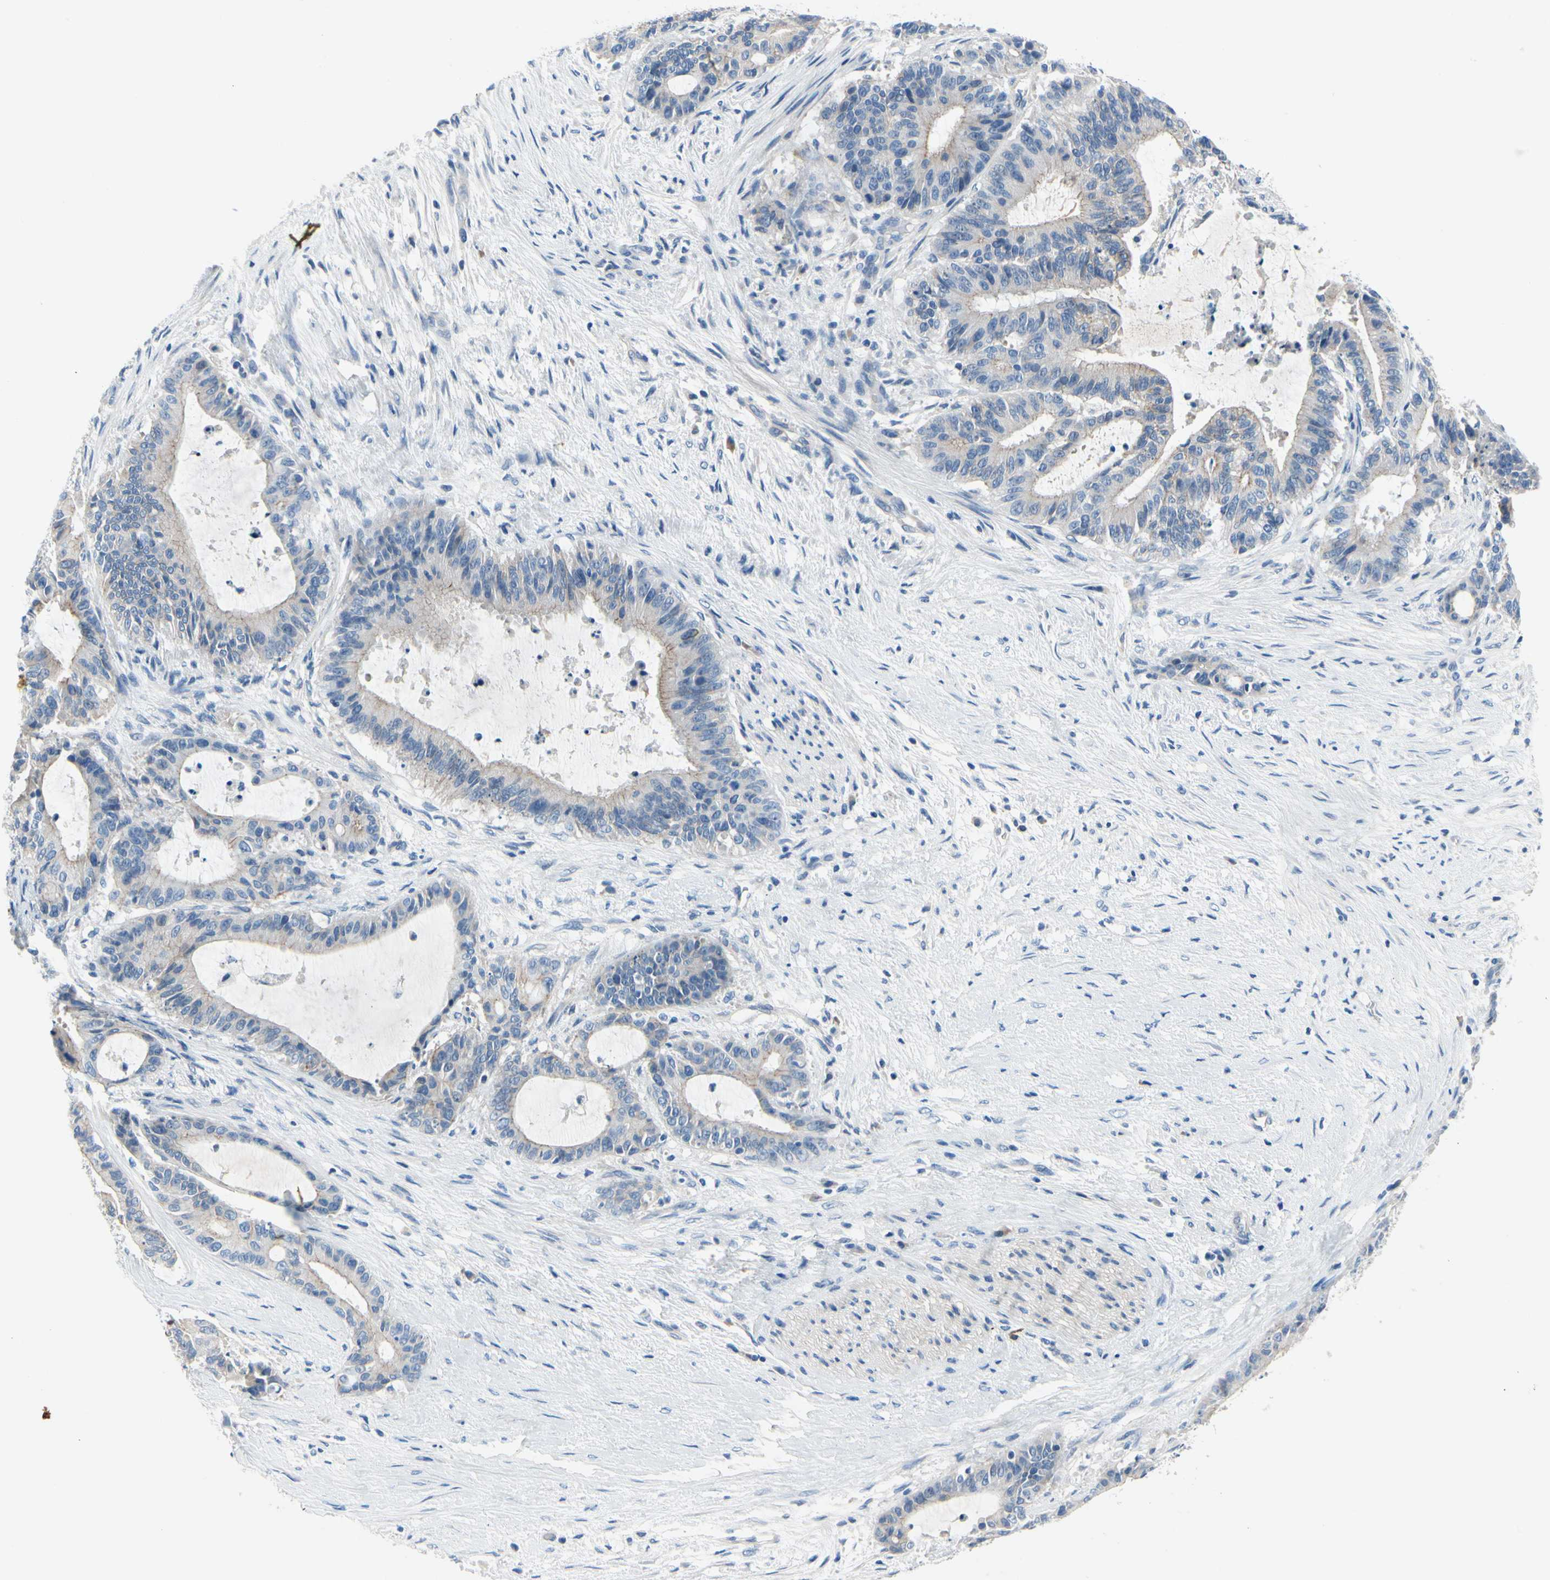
{"staining": {"intensity": "weak", "quantity": "25%-75%", "location": "cytoplasmic/membranous"}, "tissue": "liver cancer", "cell_type": "Tumor cells", "image_type": "cancer", "snomed": [{"axis": "morphology", "description": "Cholangiocarcinoma"}, {"axis": "topography", "description": "Liver"}], "caption": "Liver cholangiocarcinoma stained with DAB IHC reveals low levels of weak cytoplasmic/membranous staining in approximately 25%-75% of tumor cells.", "gene": "CA14", "patient": {"sex": "female", "age": 73}}